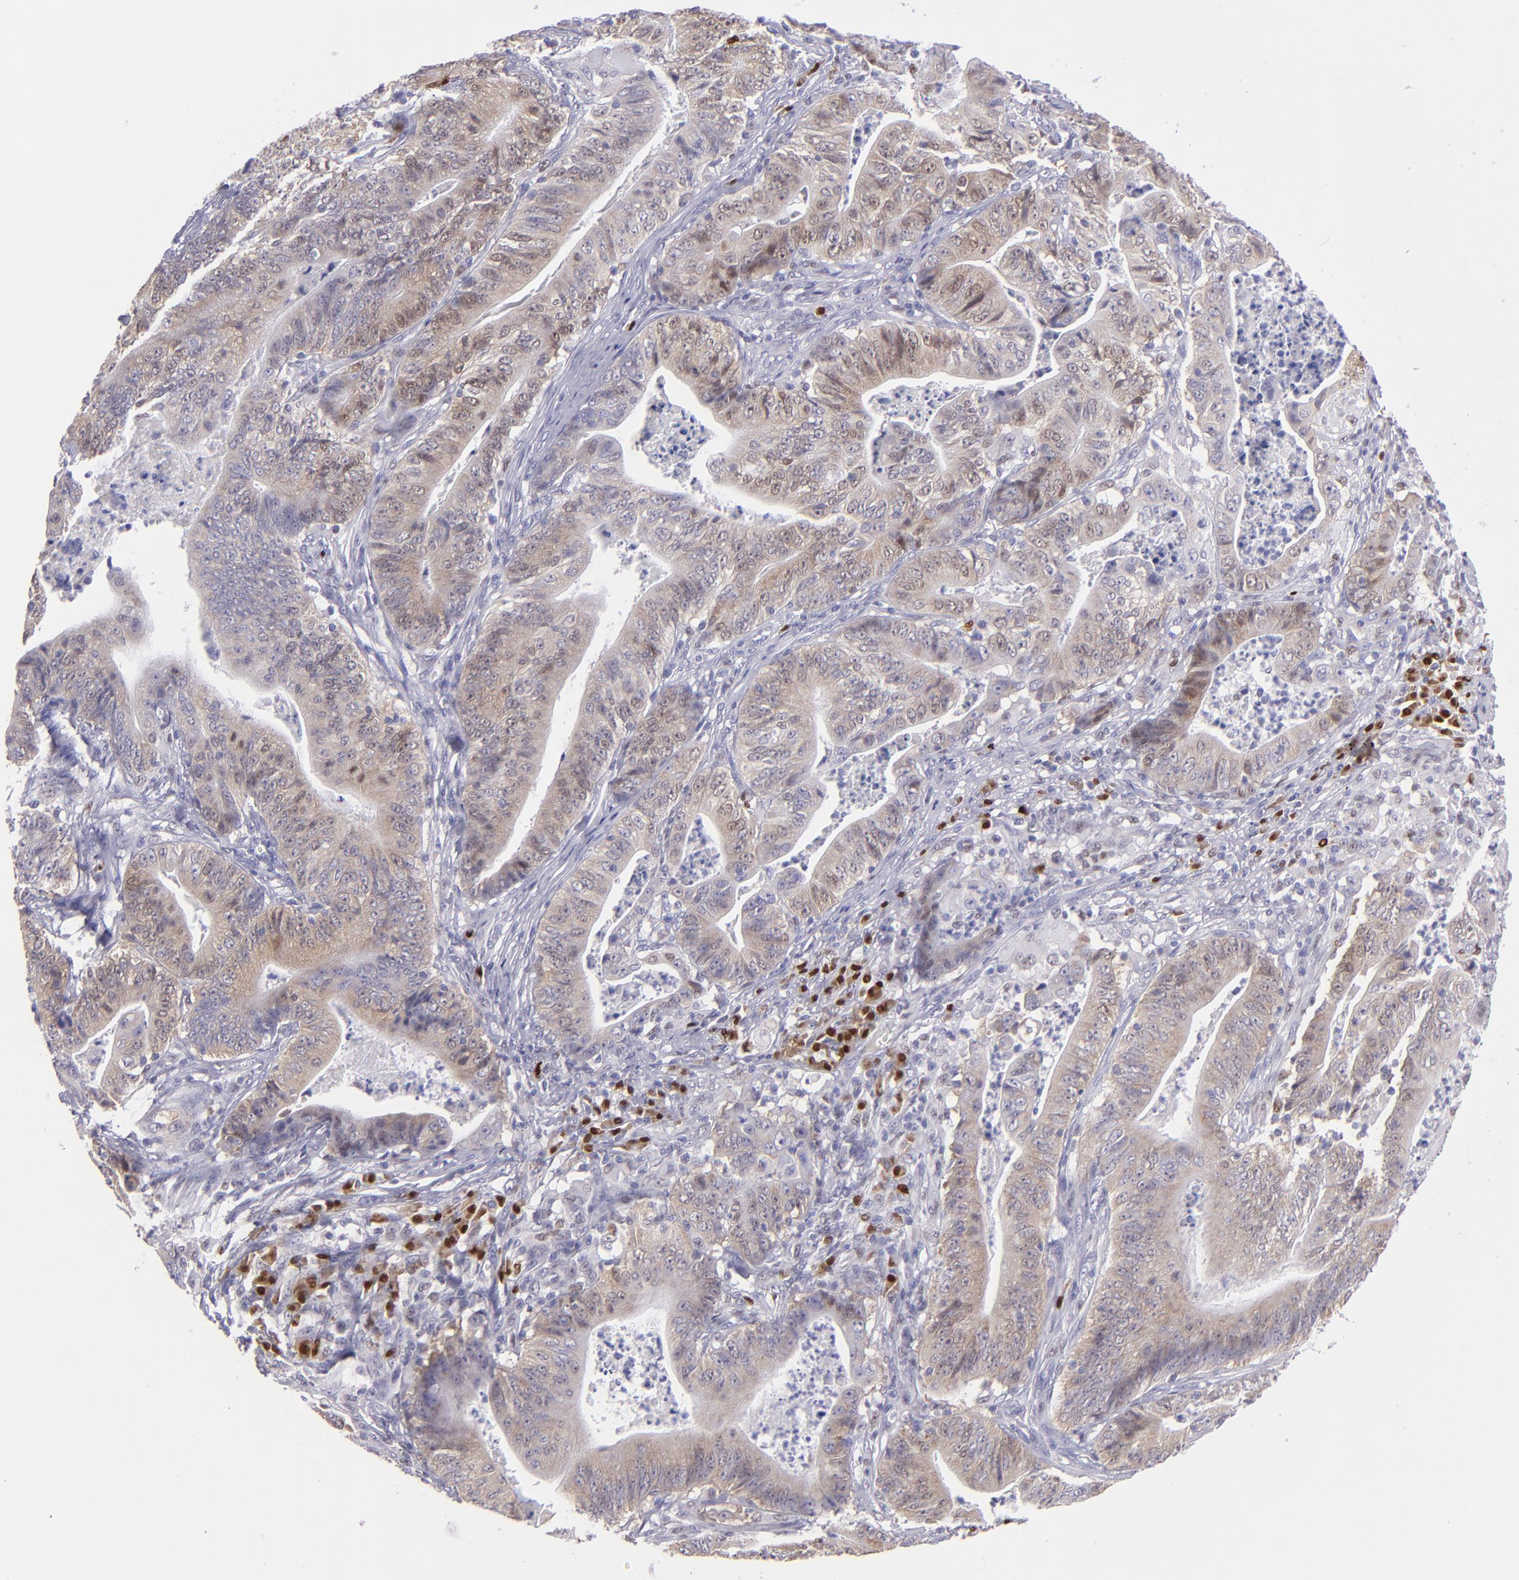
{"staining": {"intensity": "moderate", "quantity": ">75%", "location": "cytoplasmic/membranous"}, "tissue": "stomach cancer", "cell_type": "Tumor cells", "image_type": "cancer", "snomed": [{"axis": "morphology", "description": "Adenocarcinoma, NOS"}, {"axis": "topography", "description": "Stomach, lower"}], "caption": "IHC photomicrograph of human stomach adenocarcinoma stained for a protein (brown), which shows medium levels of moderate cytoplasmic/membranous staining in approximately >75% of tumor cells.", "gene": "IRF8", "patient": {"sex": "female", "age": 86}}